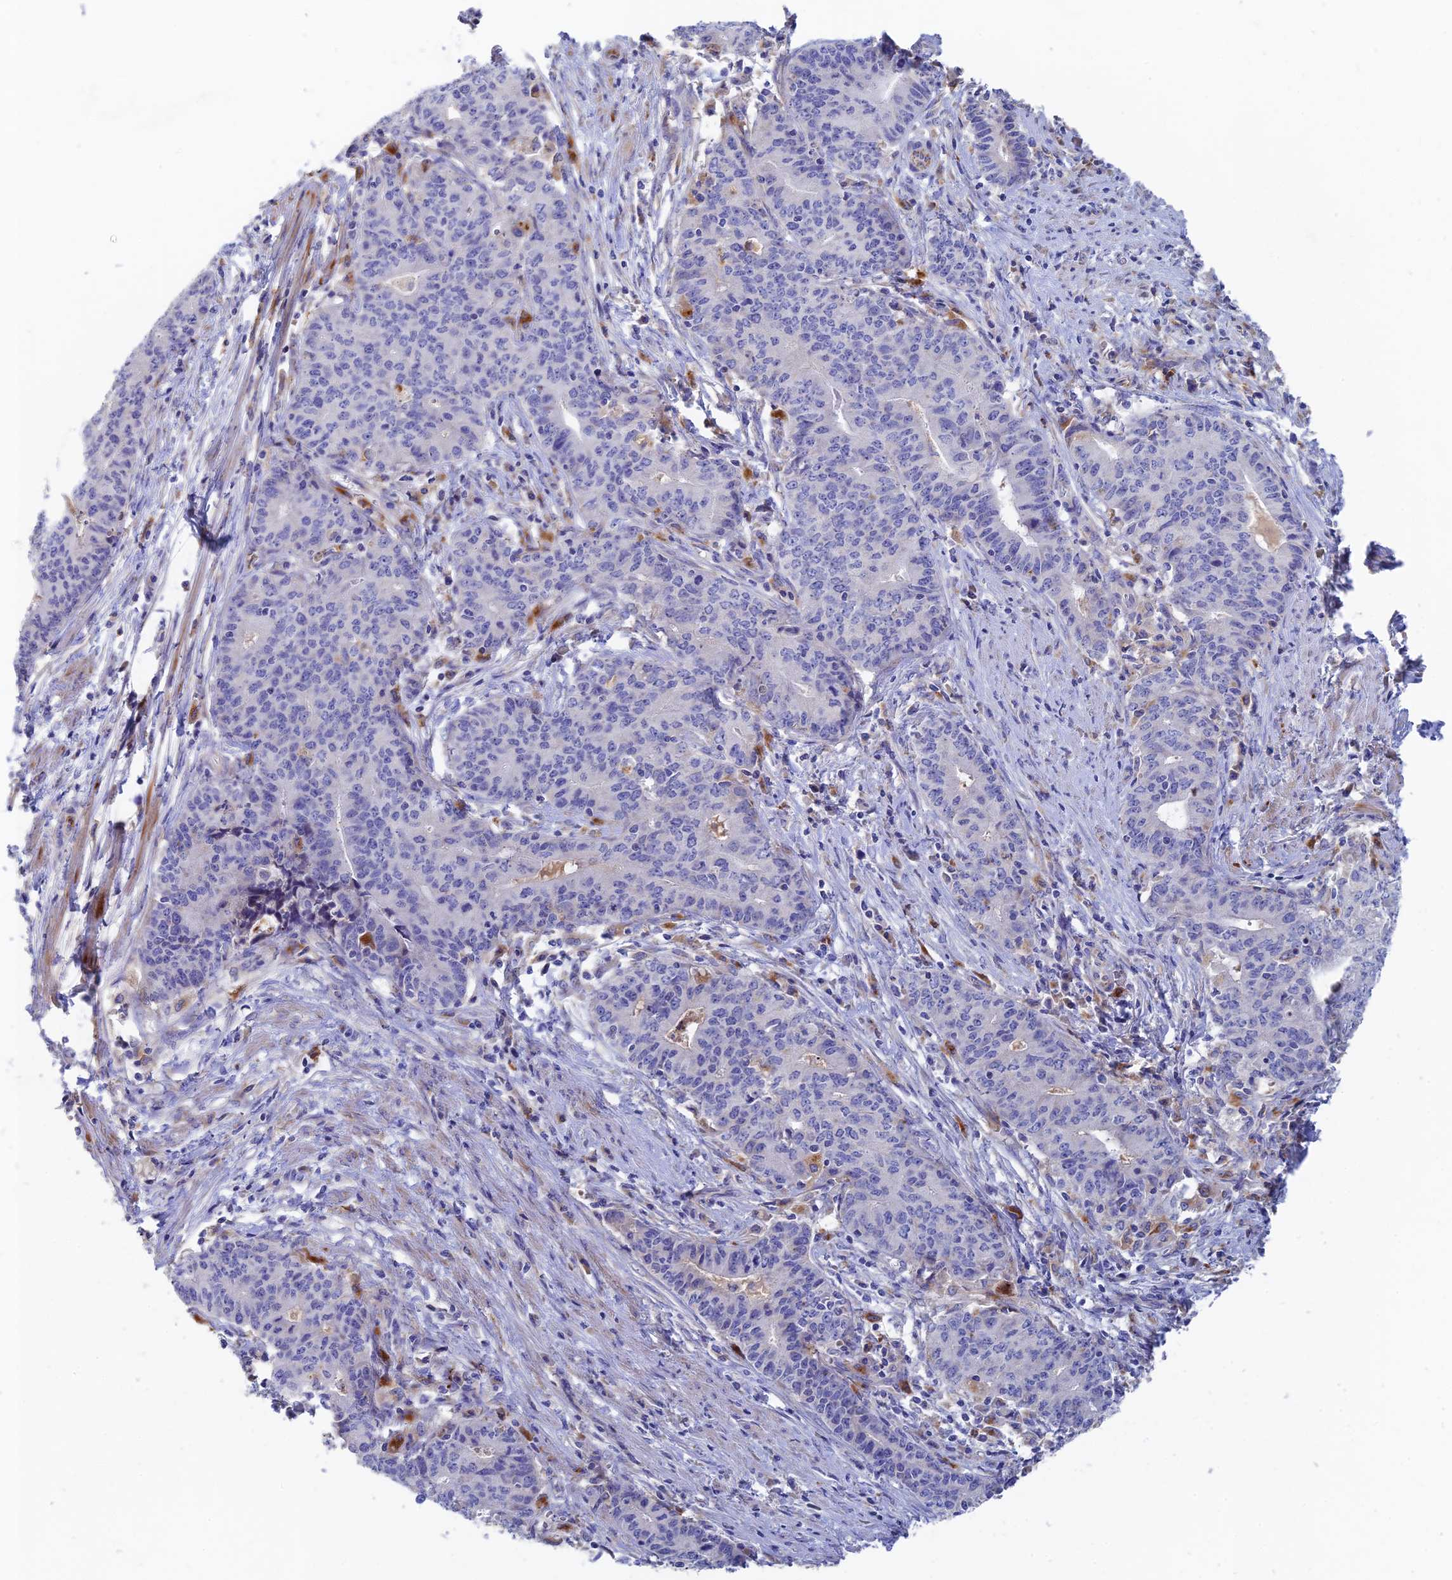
{"staining": {"intensity": "negative", "quantity": "none", "location": "none"}, "tissue": "endometrial cancer", "cell_type": "Tumor cells", "image_type": "cancer", "snomed": [{"axis": "morphology", "description": "Adenocarcinoma, NOS"}, {"axis": "topography", "description": "Endometrium"}], "caption": "Endometrial cancer was stained to show a protein in brown. There is no significant staining in tumor cells. (Brightfield microscopy of DAB (3,3'-diaminobenzidine) immunohistochemistry (IHC) at high magnification).", "gene": "RPGRIP1L", "patient": {"sex": "female", "age": 59}}